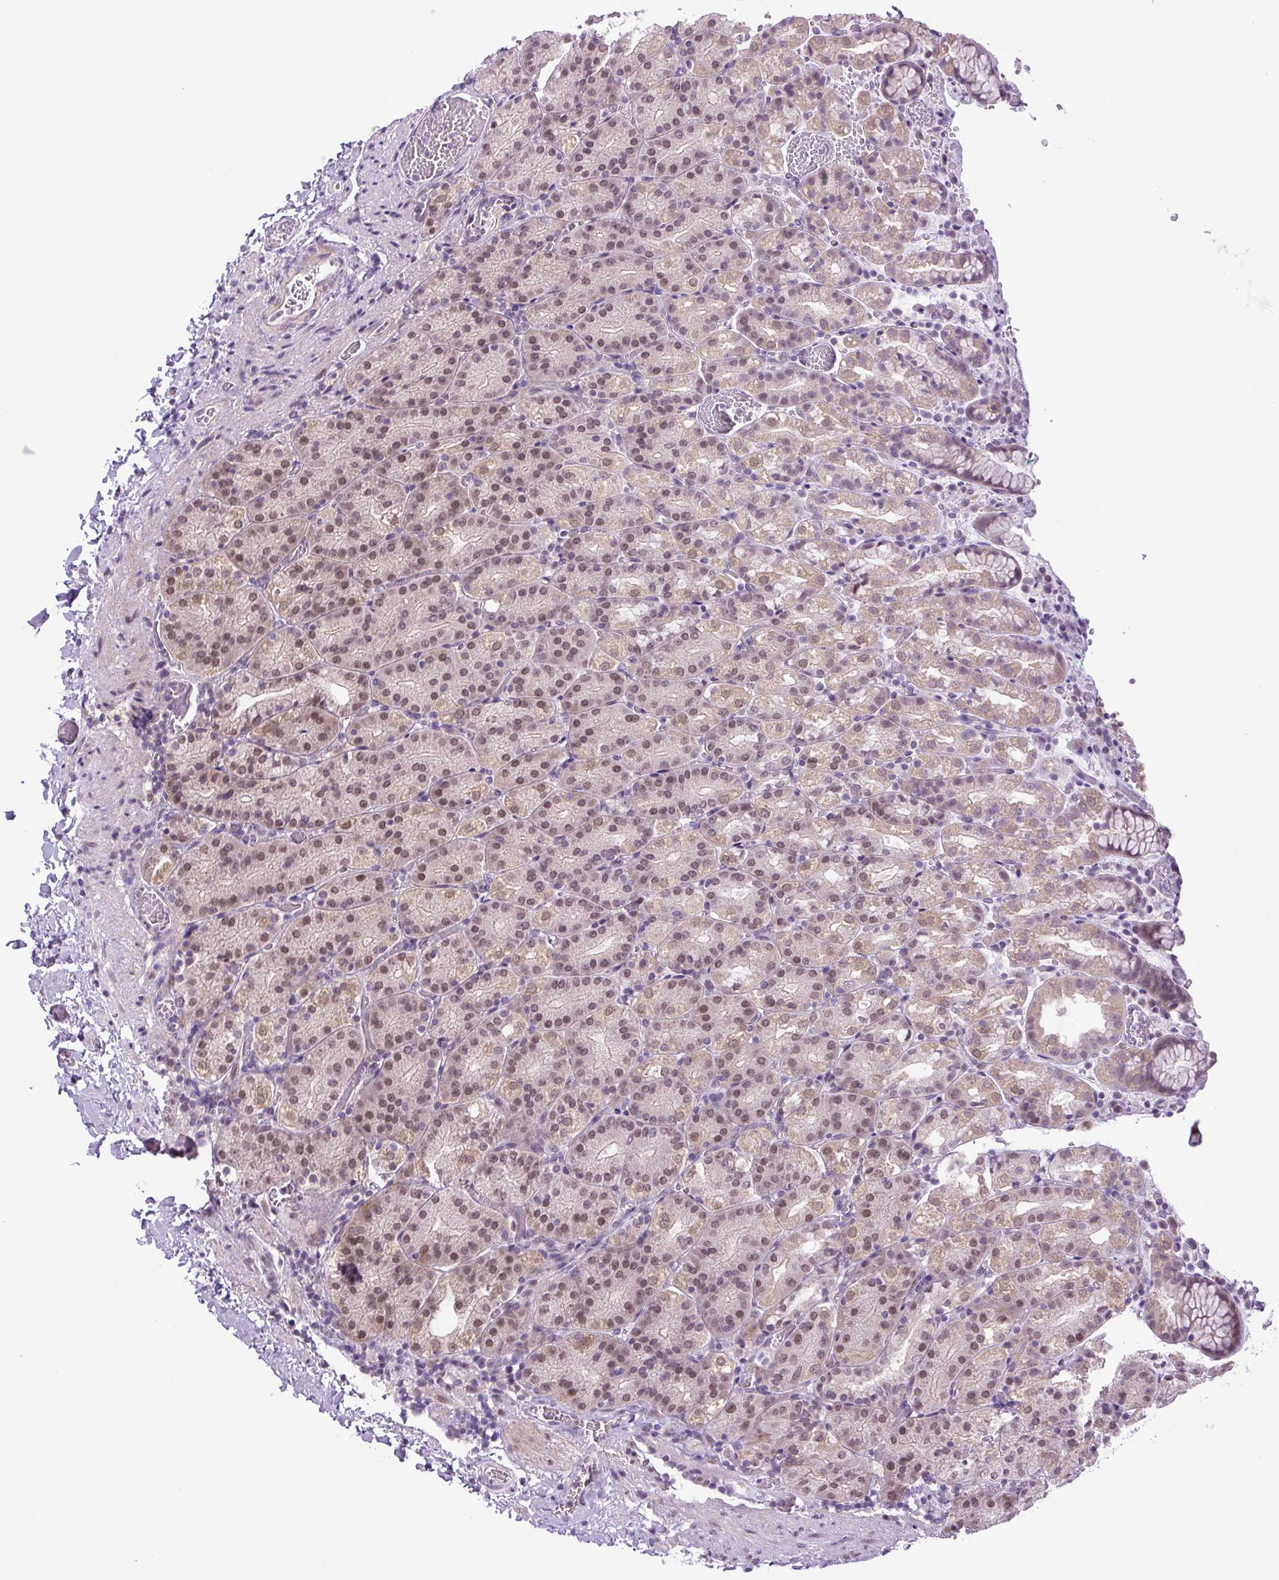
{"staining": {"intensity": "moderate", "quantity": ">75%", "location": "cytoplasmic/membranous,nuclear"}, "tissue": "stomach", "cell_type": "Glandular cells", "image_type": "normal", "snomed": [{"axis": "morphology", "description": "Normal tissue, NOS"}, {"axis": "topography", "description": "Stomach, upper"}], "caption": "Protein staining reveals moderate cytoplasmic/membranous,nuclear positivity in approximately >75% of glandular cells in benign stomach.", "gene": "KPNA1", "patient": {"sex": "female", "age": 81}}